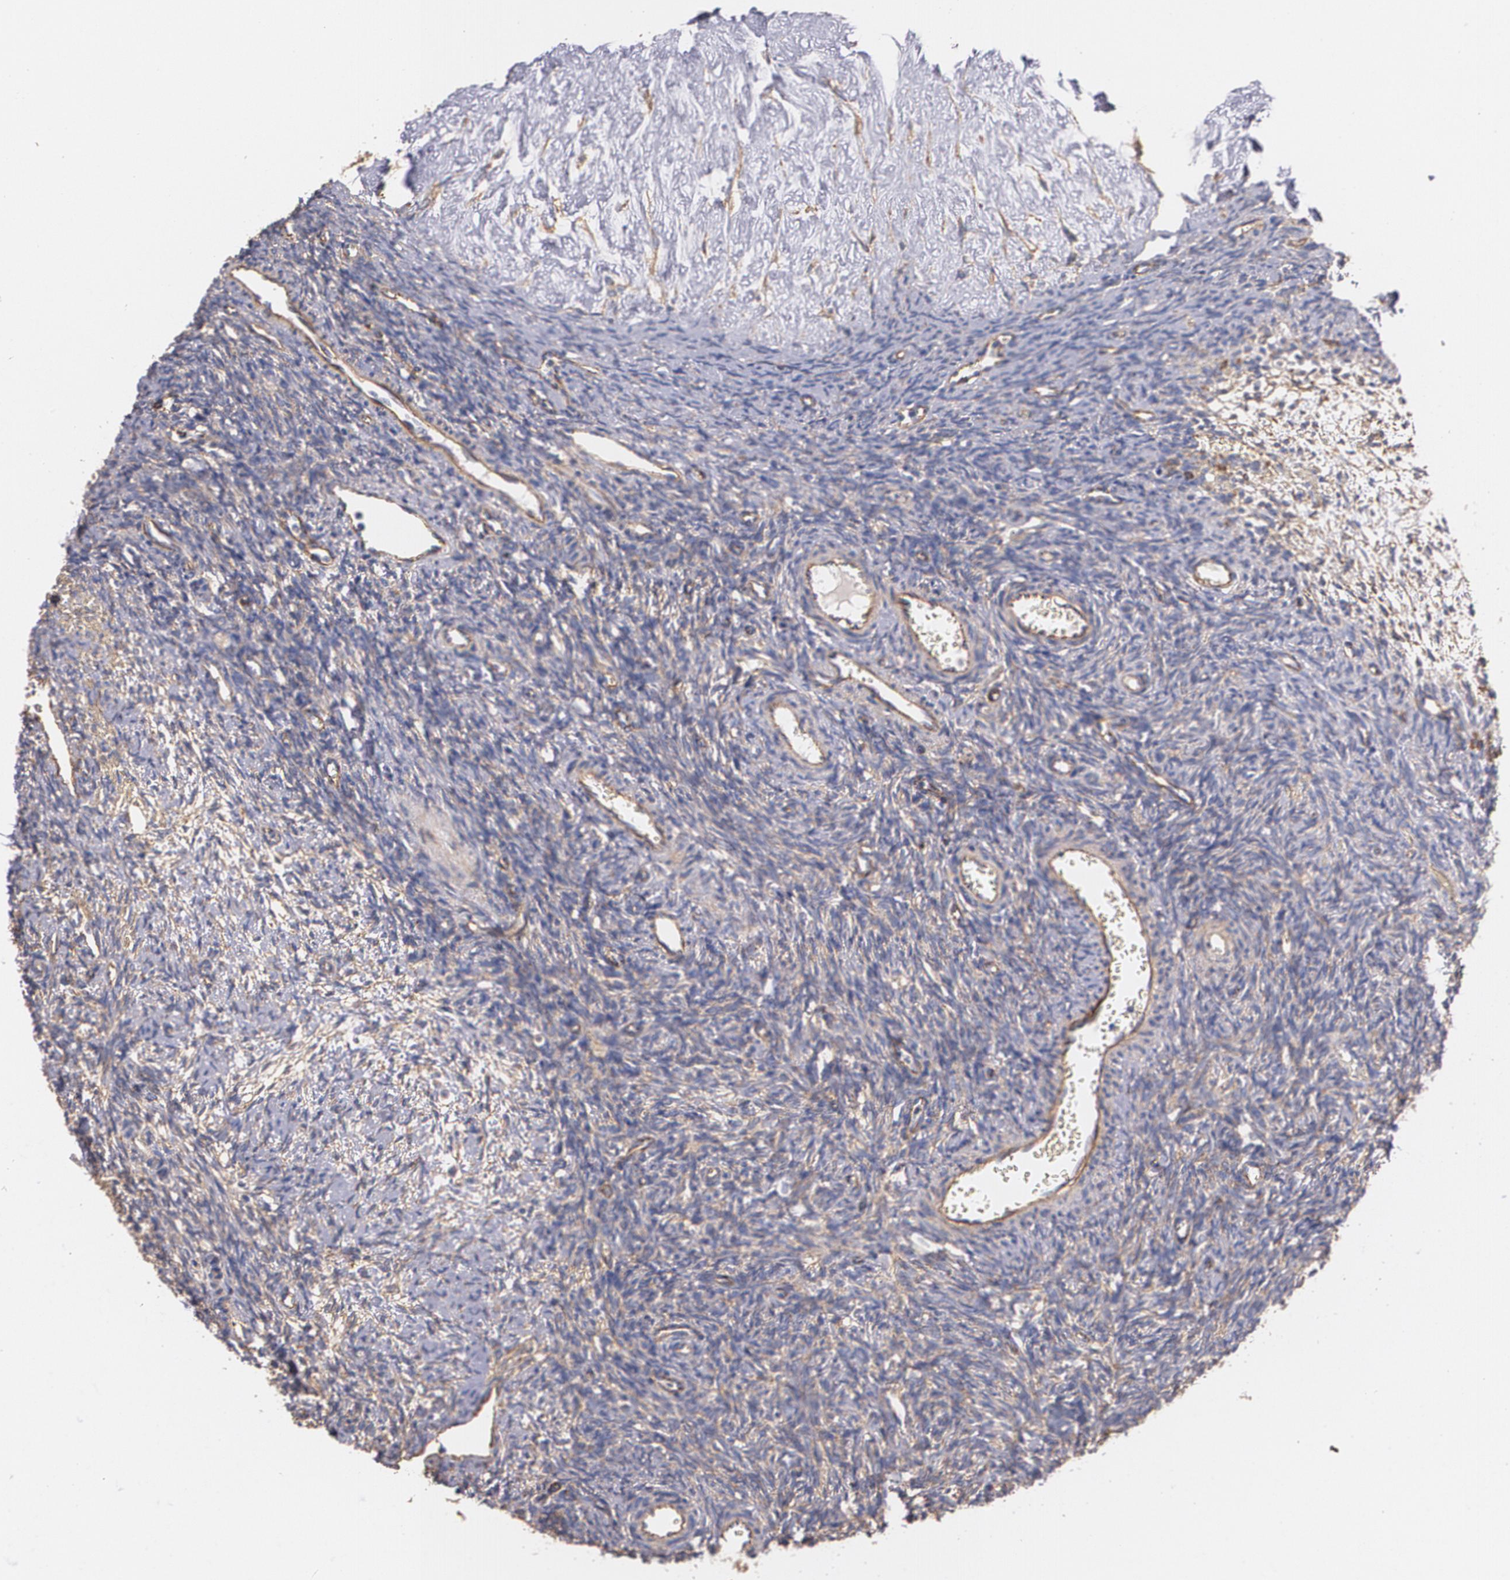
{"staining": {"intensity": "weak", "quantity": "25%-75%", "location": "cytoplasmic/membranous"}, "tissue": "ovary", "cell_type": "Ovarian stroma cells", "image_type": "normal", "snomed": [{"axis": "morphology", "description": "Normal tissue, NOS"}, {"axis": "topography", "description": "Ovary"}], "caption": "Weak cytoplasmic/membranous staining for a protein is appreciated in approximately 25%-75% of ovarian stroma cells of benign ovary using immunohistochemistry.", "gene": "TJP1", "patient": {"sex": "female", "age": 39}}